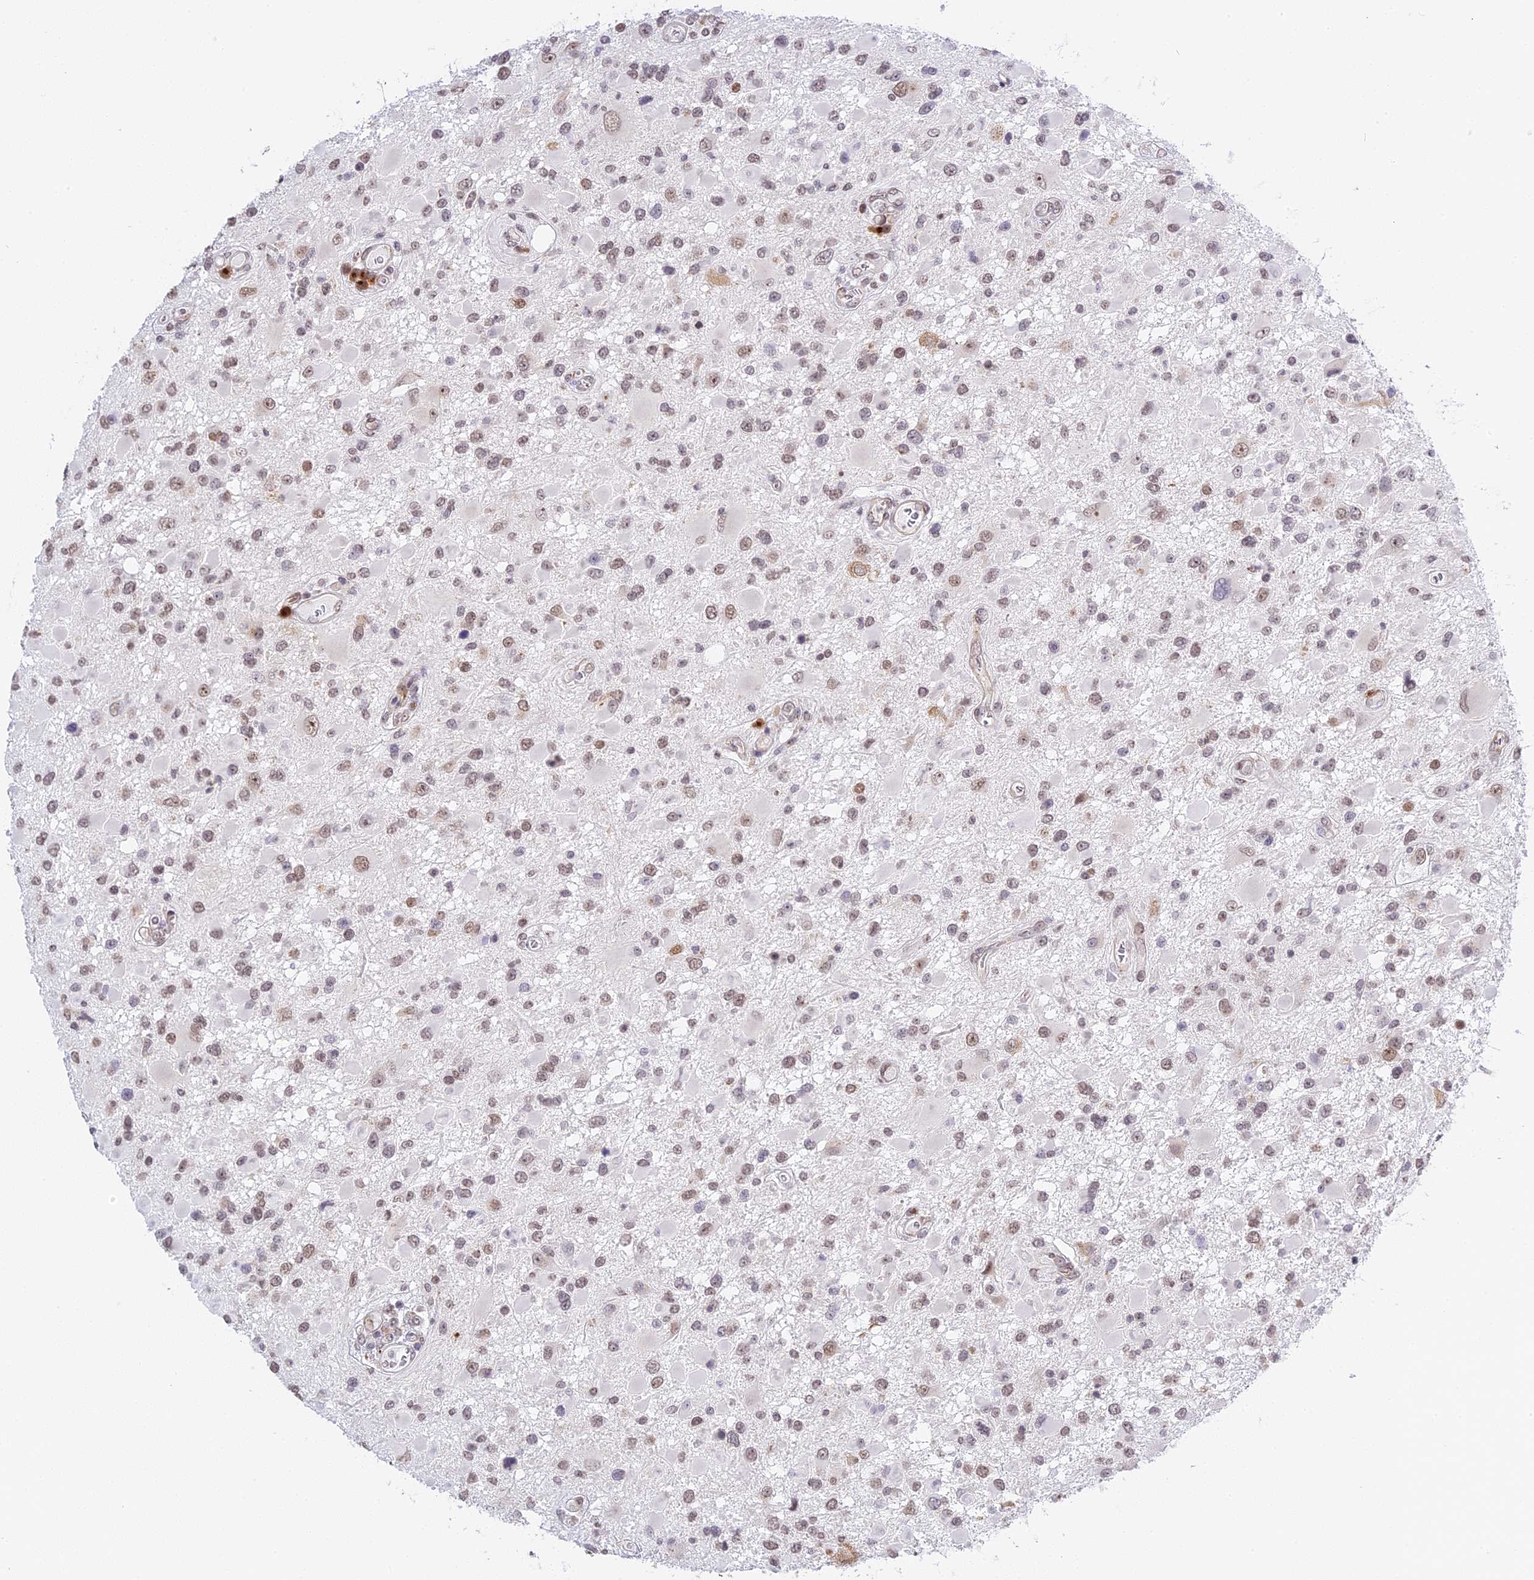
{"staining": {"intensity": "weak", "quantity": "25%-75%", "location": "nuclear"}, "tissue": "glioma", "cell_type": "Tumor cells", "image_type": "cancer", "snomed": [{"axis": "morphology", "description": "Glioma, malignant, High grade"}, {"axis": "topography", "description": "Brain"}], "caption": "A brown stain highlights weak nuclear expression of a protein in glioma tumor cells.", "gene": "HEATR5B", "patient": {"sex": "male", "age": 53}}